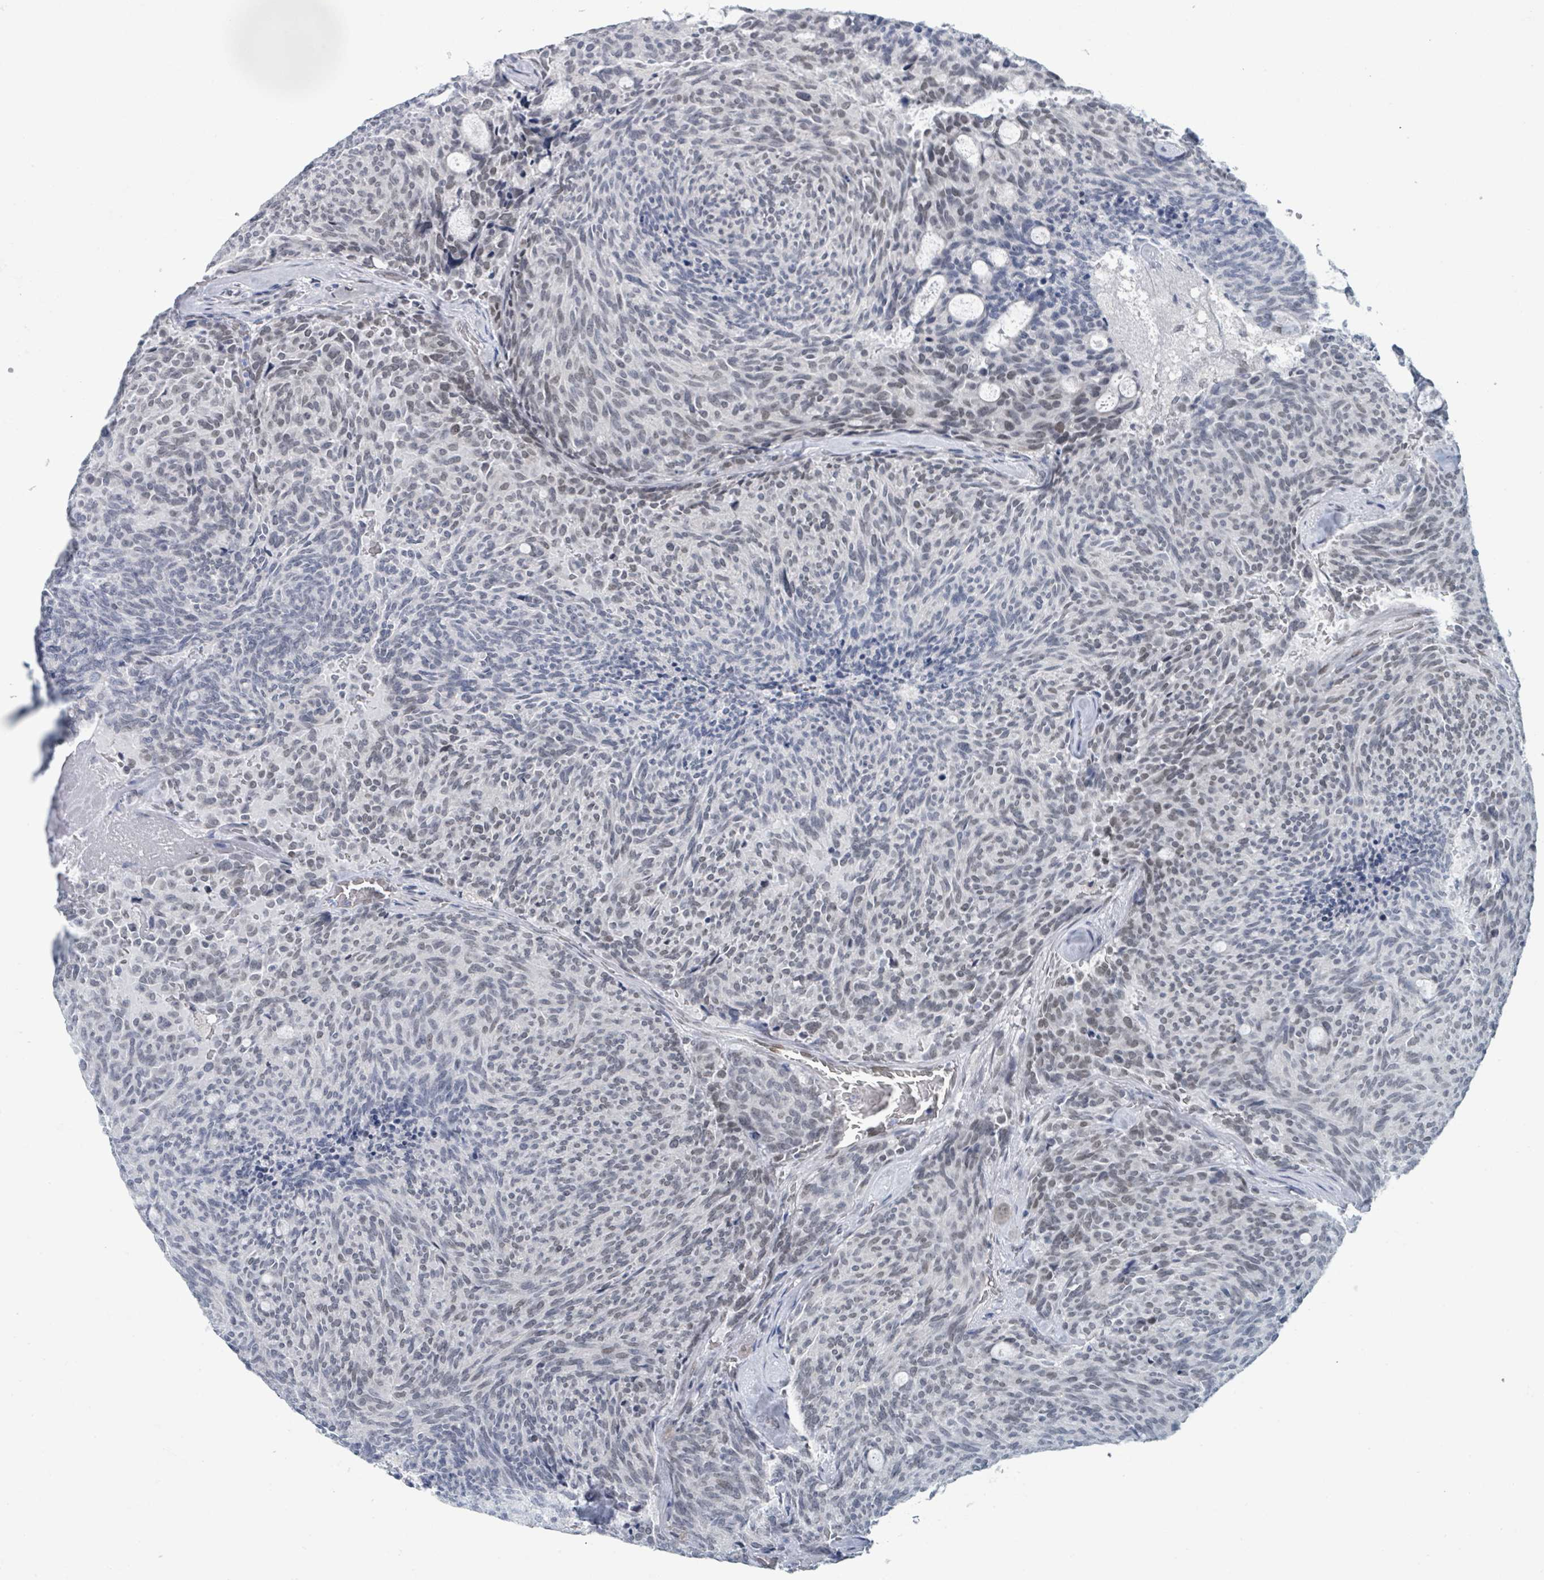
{"staining": {"intensity": "moderate", "quantity": "25%-75%", "location": "nuclear"}, "tissue": "carcinoid", "cell_type": "Tumor cells", "image_type": "cancer", "snomed": [{"axis": "morphology", "description": "Carcinoid, malignant, NOS"}, {"axis": "topography", "description": "Pancreas"}], "caption": "This photomicrograph shows immunohistochemistry (IHC) staining of carcinoid, with medium moderate nuclear expression in approximately 25%-75% of tumor cells.", "gene": "EHMT2", "patient": {"sex": "female", "age": 54}}